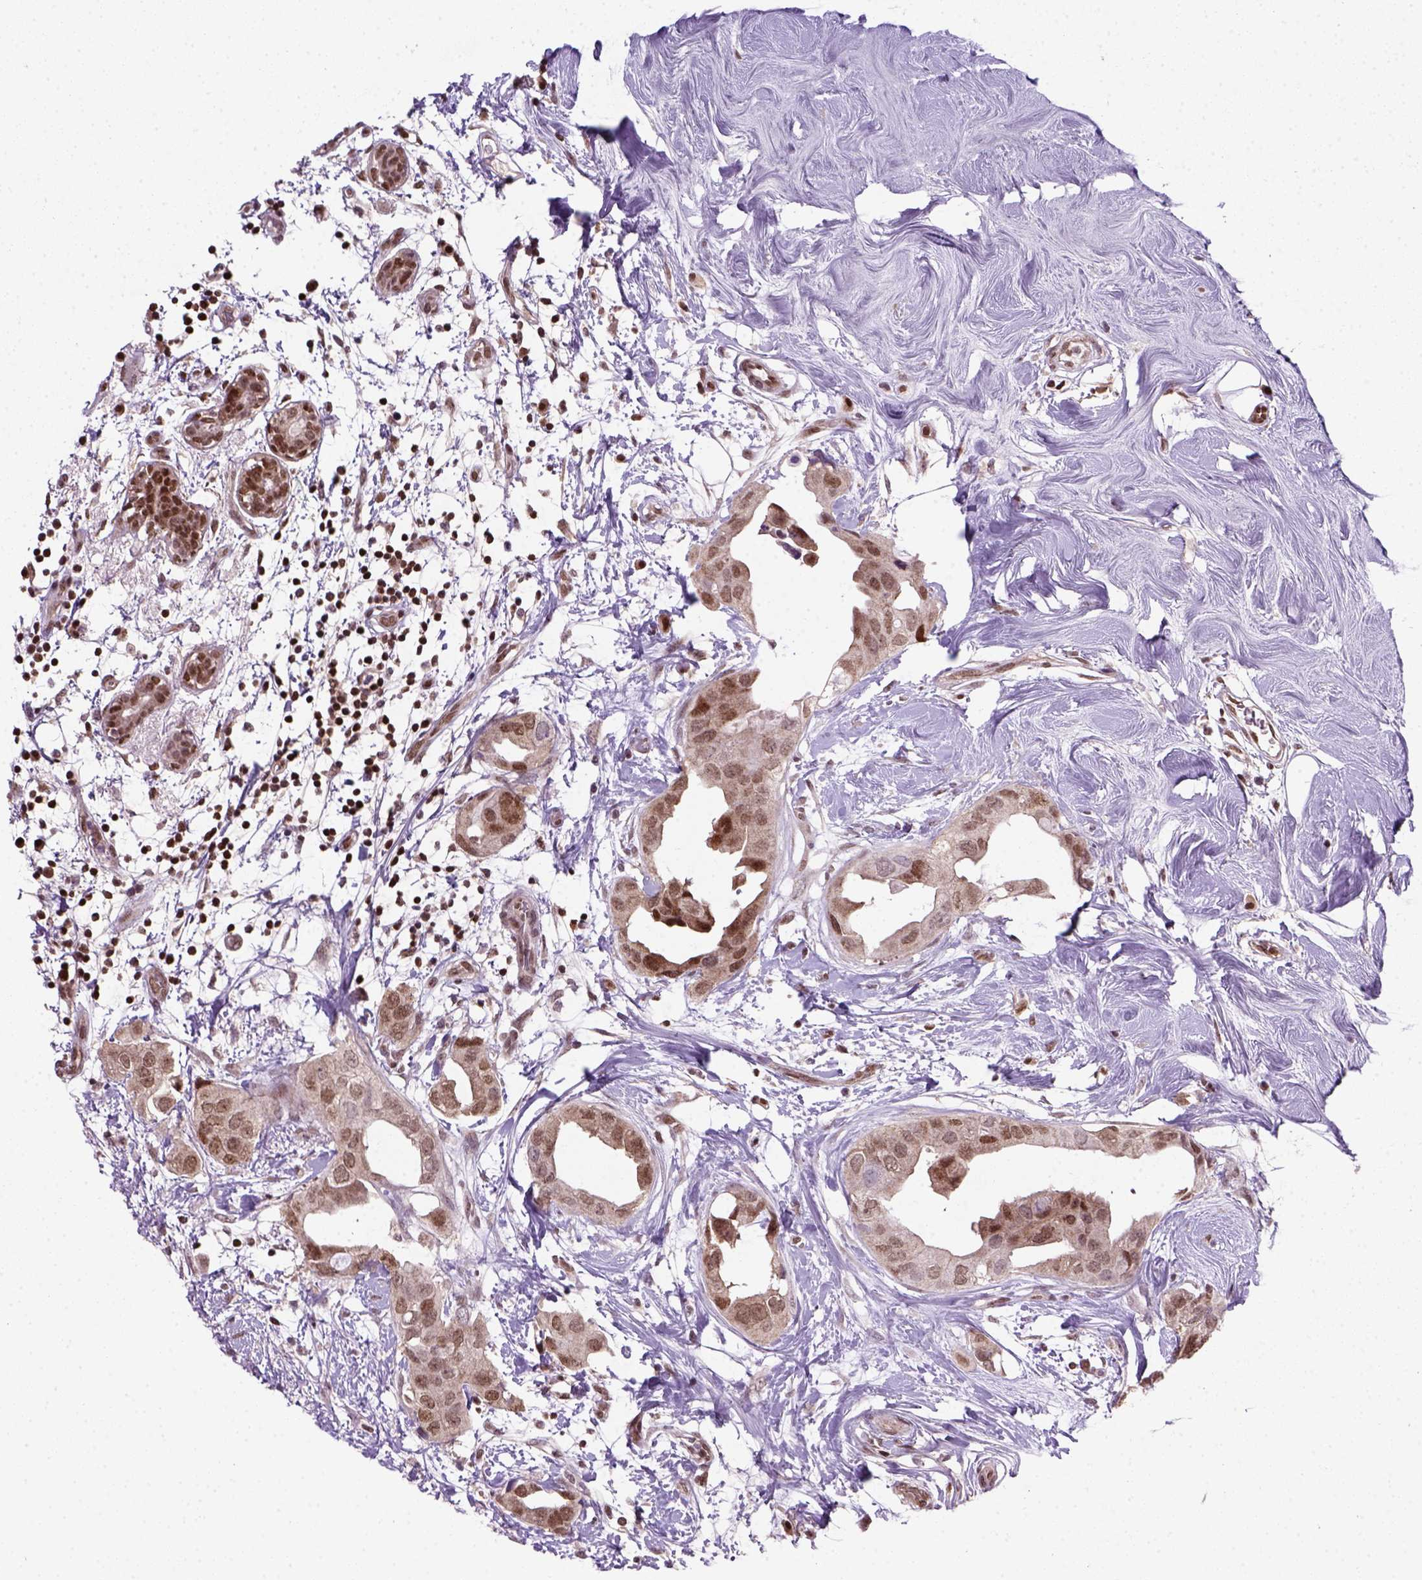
{"staining": {"intensity": "moderate", "quantity": ">75%", "location": "nuclear"}, "tissue": "breast cancer", "cell_type": "Tumor cells", "image_type": "cancer", "snomed": [{"axis": "morphology", "description": "Normal tissue, NOS"}, {"axis": "morphology", "description": "Duct carcinoma"}, {"axis": "topography", "description": "Breast"}], "caption": "IHC image of human invasive ductal carcinoma (breast) stained for a protein (brown), which exhibits medium levels of moderate nuclear staining in about >75% of tumor cells.", "gene": "MGMT", "patient": {"sex": "female", "age": 40}}